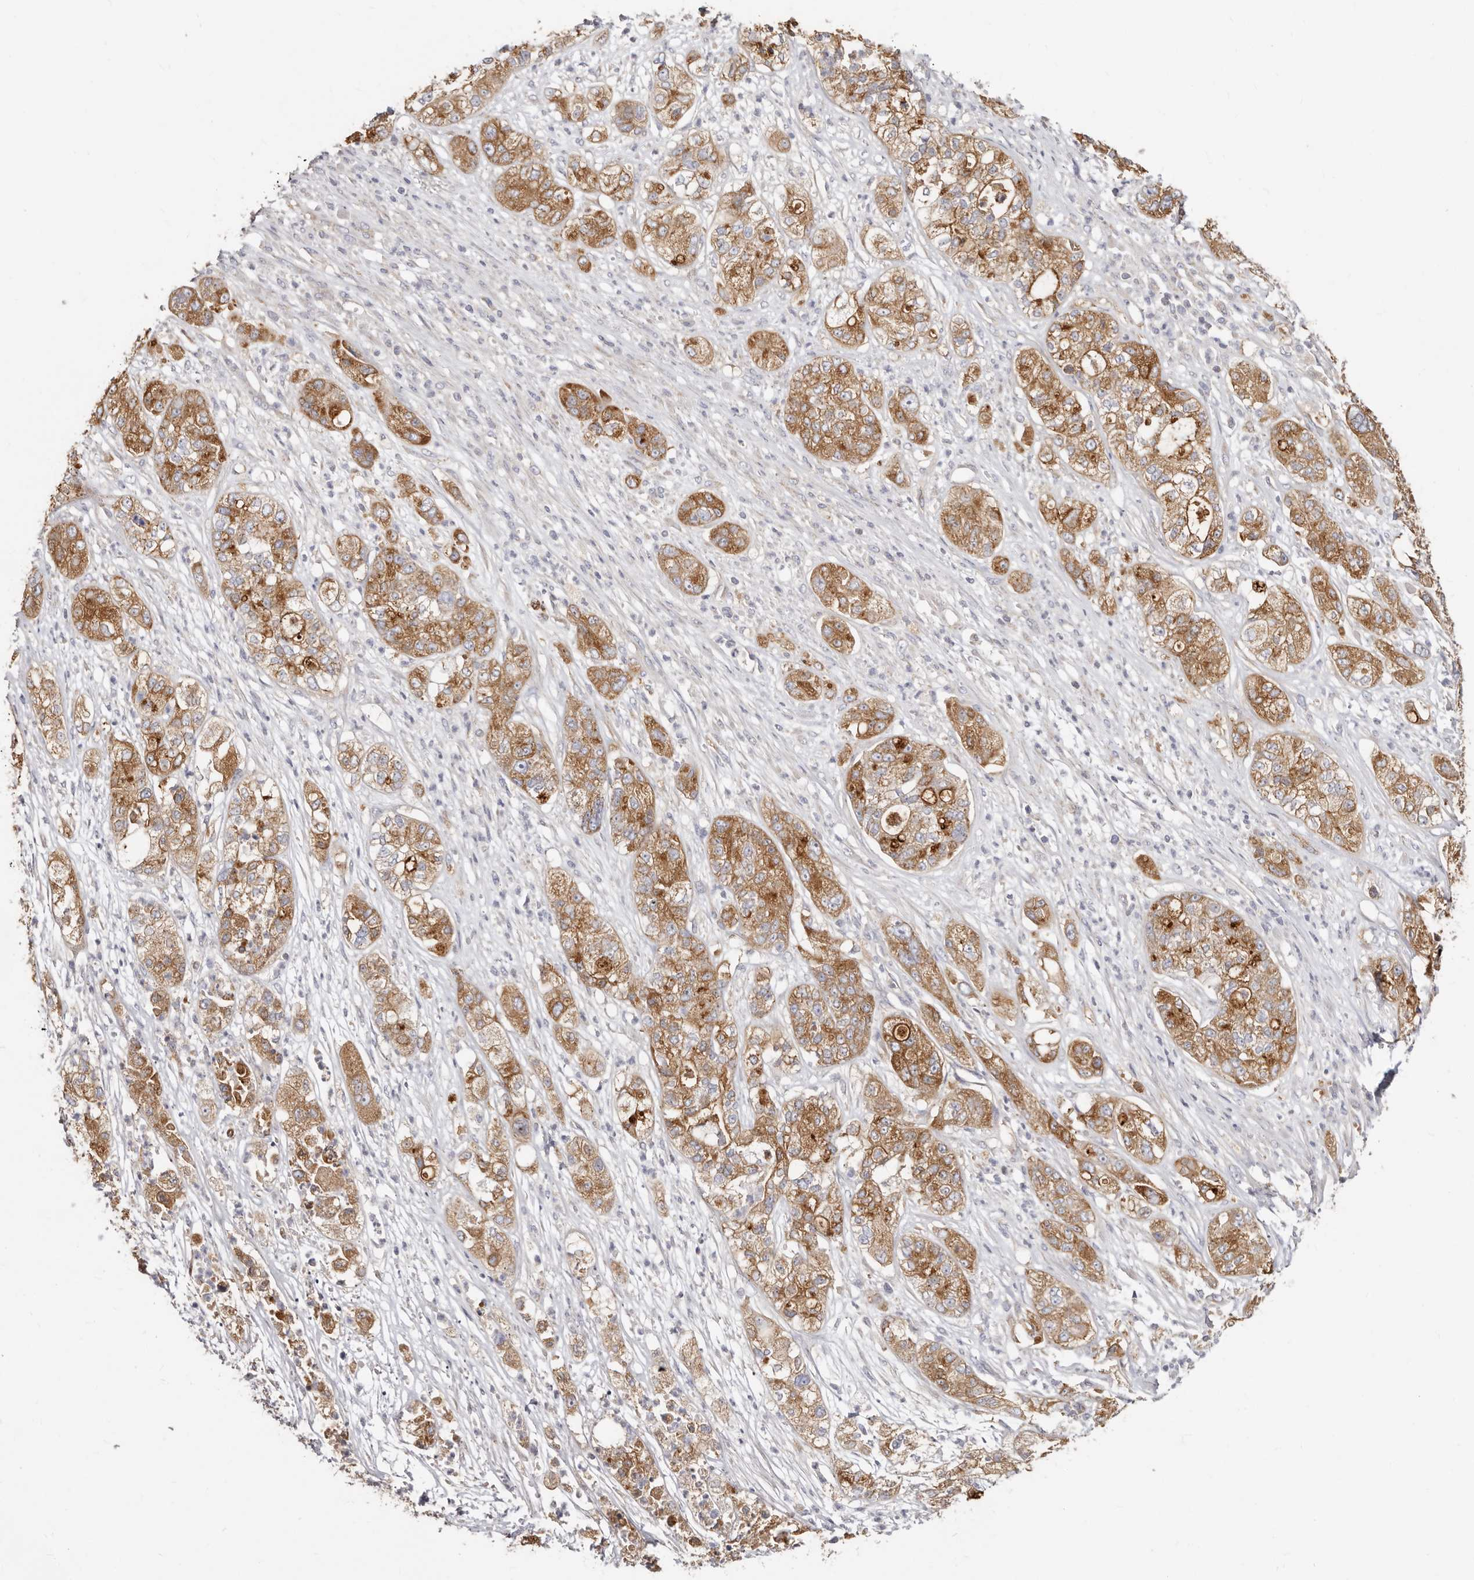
{"staining": {"intensity": "moderate", "quantity": ">75%", "location": "cytoplasmic/membranous"}, "tissue": "pancreatic cancer", "cell_type": "Tumor cells", "image_type": "cancer", "snomed": [{"axis": "morphology", "description": "Adenocarcinoma, NOS"}, {"axis": "topography", "description": "Pancreas"}], "caption": "About >75% of tumor cells in pancreatic cancer (adenocarcinoma) display moderate cytoplasmic/membranous protein positivity as visualized by brown immunohistochemical staining.", "gene": "BAIAP2L1", "patient": {"sex": "female", "age": 78}}